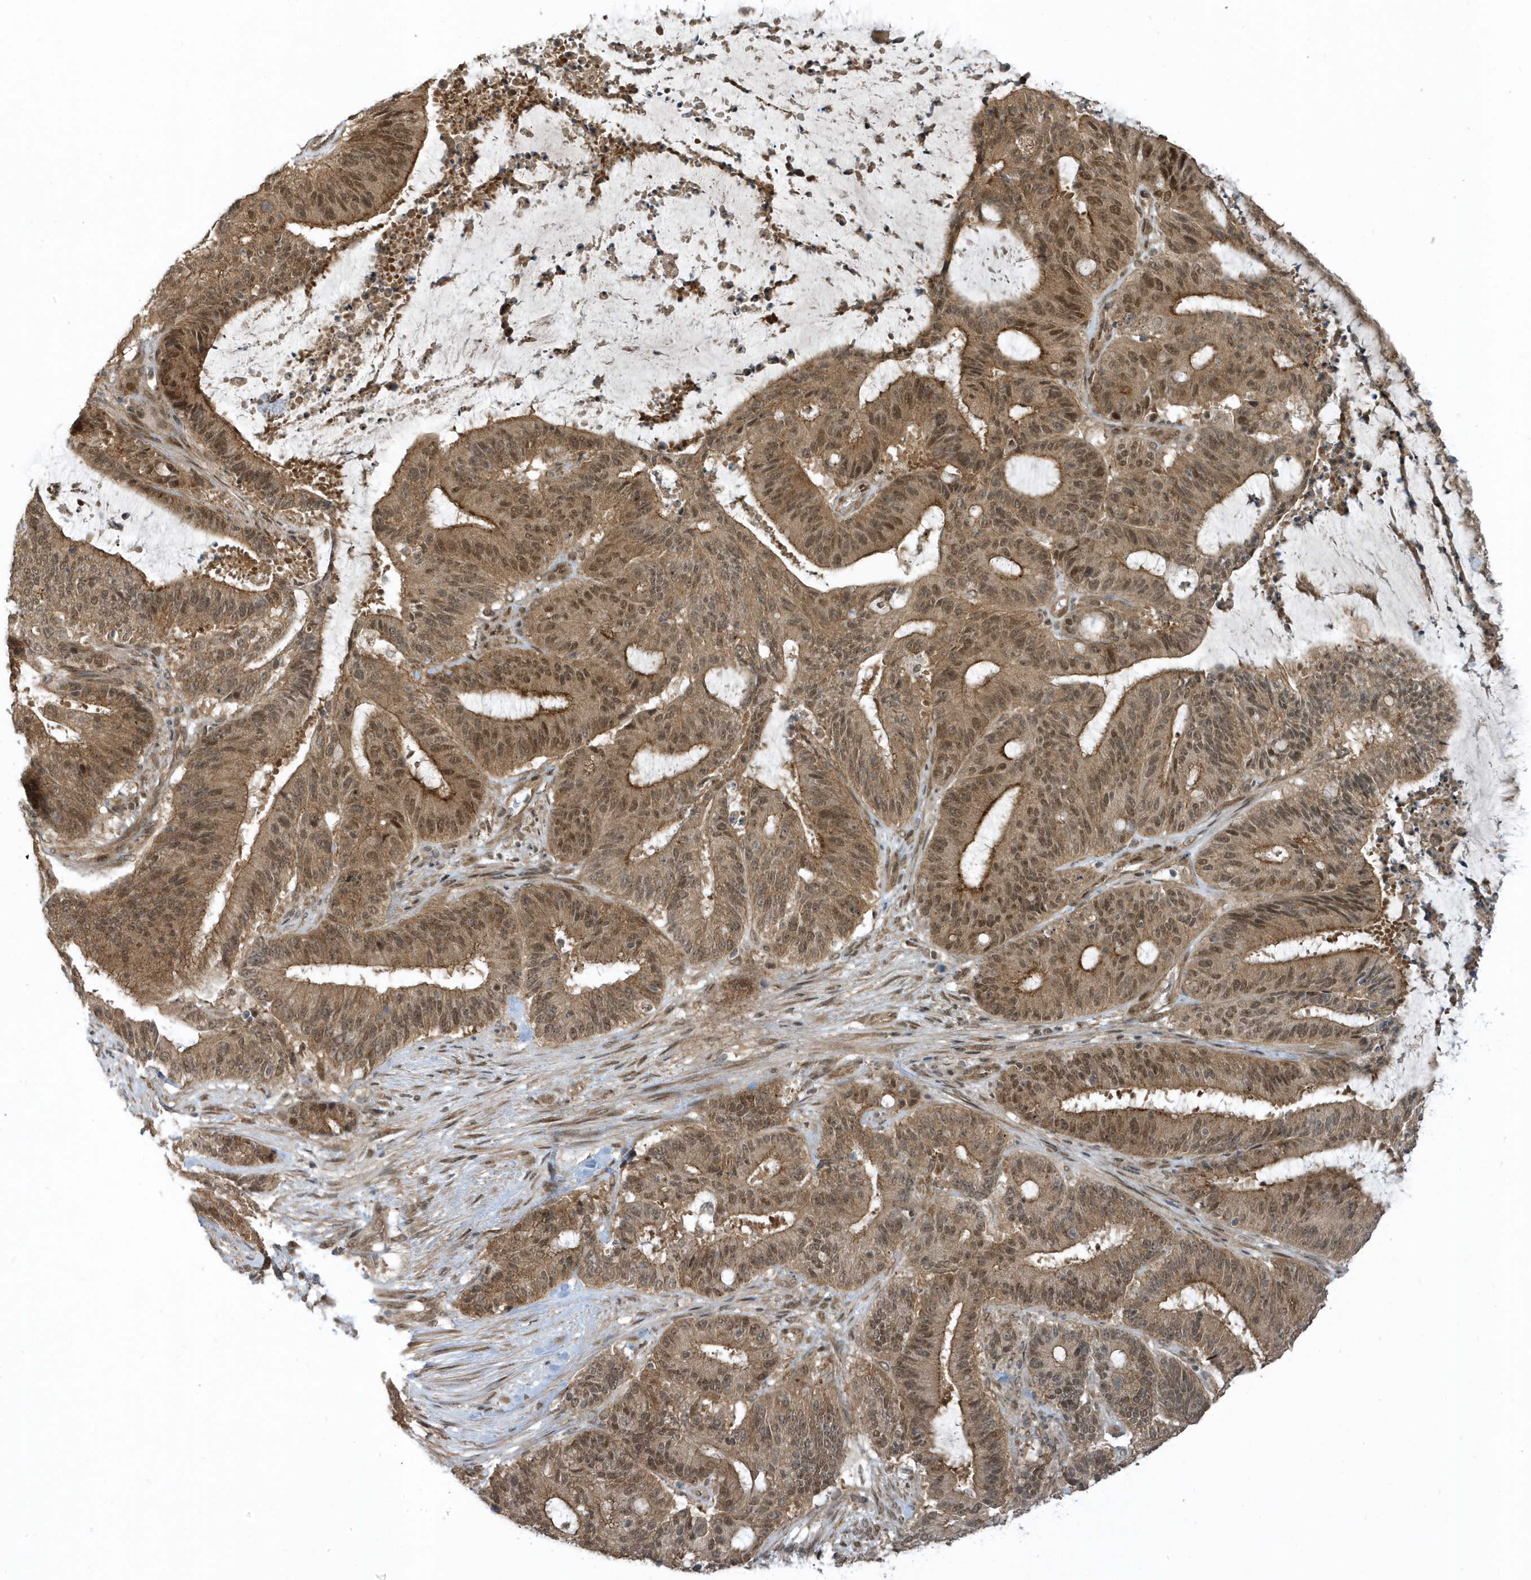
{"staining": {"intensity": "moderate", "quantity": ">75%", "location": "cytoplasmic/membranous,nuclear"}, "tissue": "liver cancer", "cell_type": "Tumor cells", "image_type": "cancer", "snomed": [{"axis": "morphology", "description": "Normal tissue, NOS"}, {"axis": "morphology", "description": "Cholangiocarcinoma"}, {"axis": "topography", "description": "Liver"}, {"axis": "topography", "description": "Peripheral nerve tissue"}], "caption": "Immunohistochemical staining of human liver cancer (cholangiocarcinoma) demonstrates moderate cytoplasmic/membranous and nuclear protein expression in about >75% of tumor cells.", "gene": "USP53", "patient": {"sex": "female", "age": 73}}